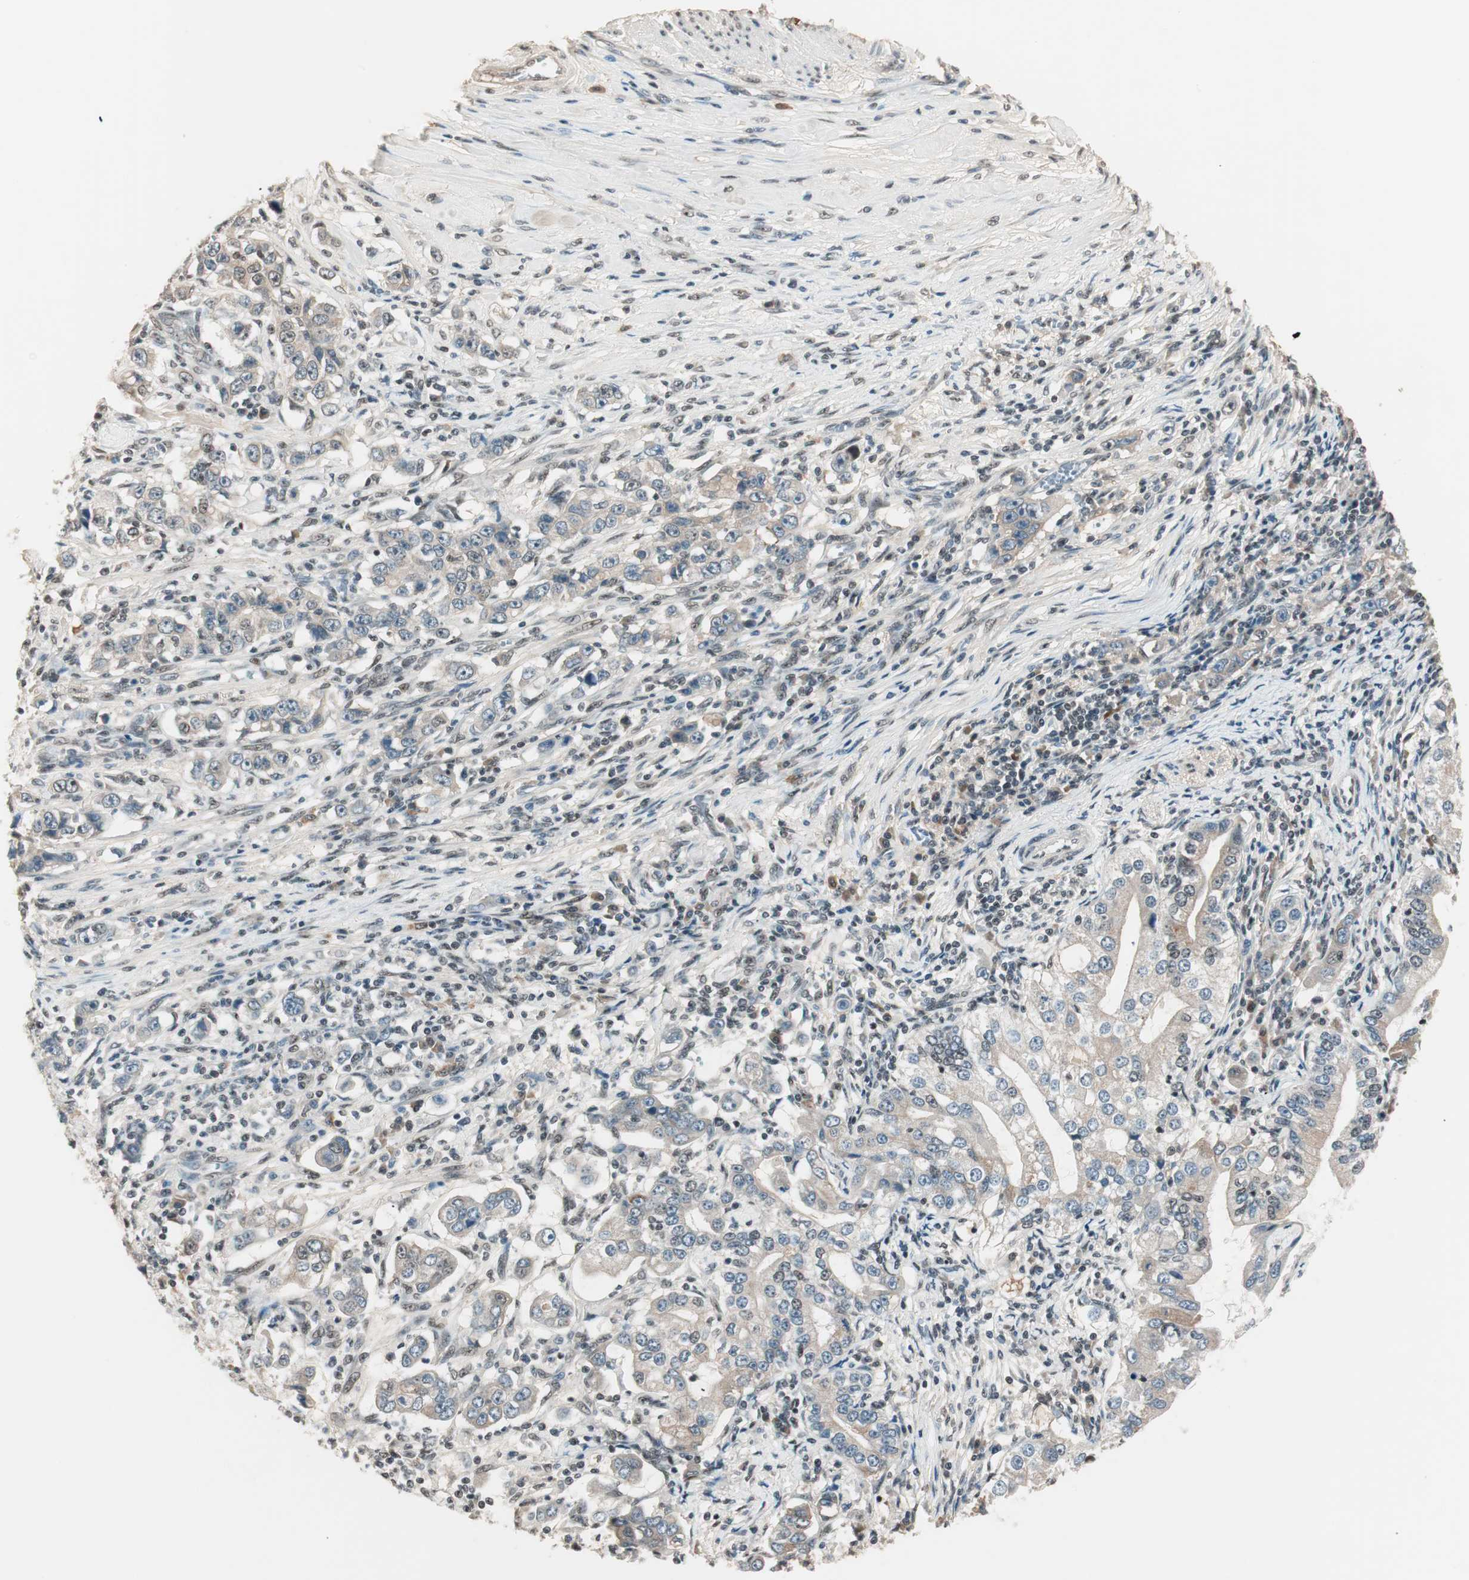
{"staining": {"intensity": "weak", "quantity": "<25%", "location": "cytoplasmic/membranous"}, "tissue": "stomach cancer", "cell_type": "Tumor cells", "image_type": "cancer", "snomed": [{"axis": "morphology", "description": "Adenocarcinoma, NOS"}, {"axis": "topography", "description": "Stomach, lower"}], "caption": "Stomach cancer (adenocarcinoma) stained for a protein using immunohistochemistry displays no positivity tumor cells.", "gene": "NFRKB", "patient": {"sex": "female", "age": 72}}